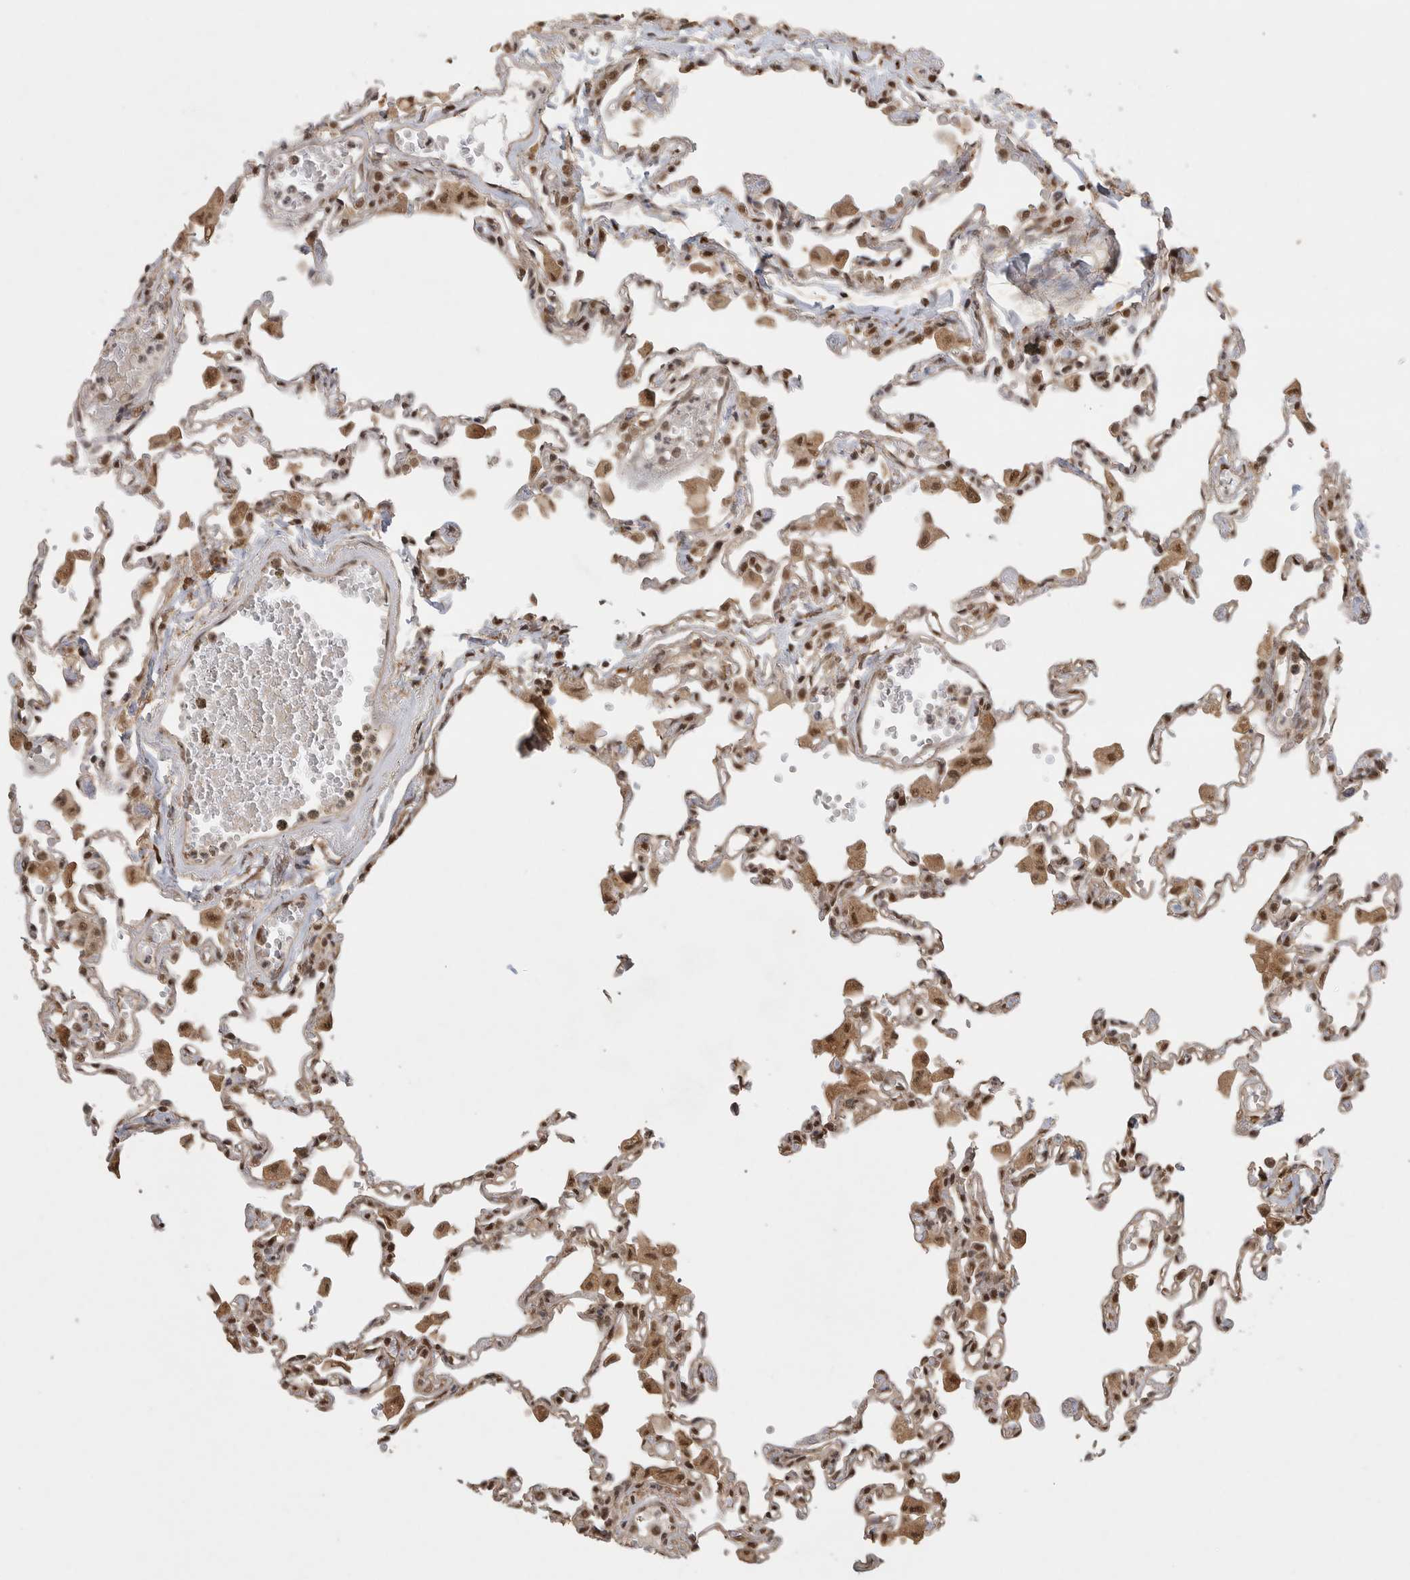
{"staining": {"intensity": "moderate", "quantity": ">75%", "location": "cytoplasmic/membranous,nuclear"}, "tissue": "lung", "cell_type": "Alveolar cells", "image_type": "normal", "snomed": [{"axis": "morphology", "description": "Normal tissue, NOS"}, {"axis": "topography", "description": "Bronchus"}, {"axis": "topography", "description": "Lung"}], "caption": "Brown immunohistochemical staining in normal lung demonstrates moderate cytoplasmic/membranous,nuclear expression in about >75% of alveolar cells.", "gene": "DFFA", "patient": {"sex": "female", "age": 49}}